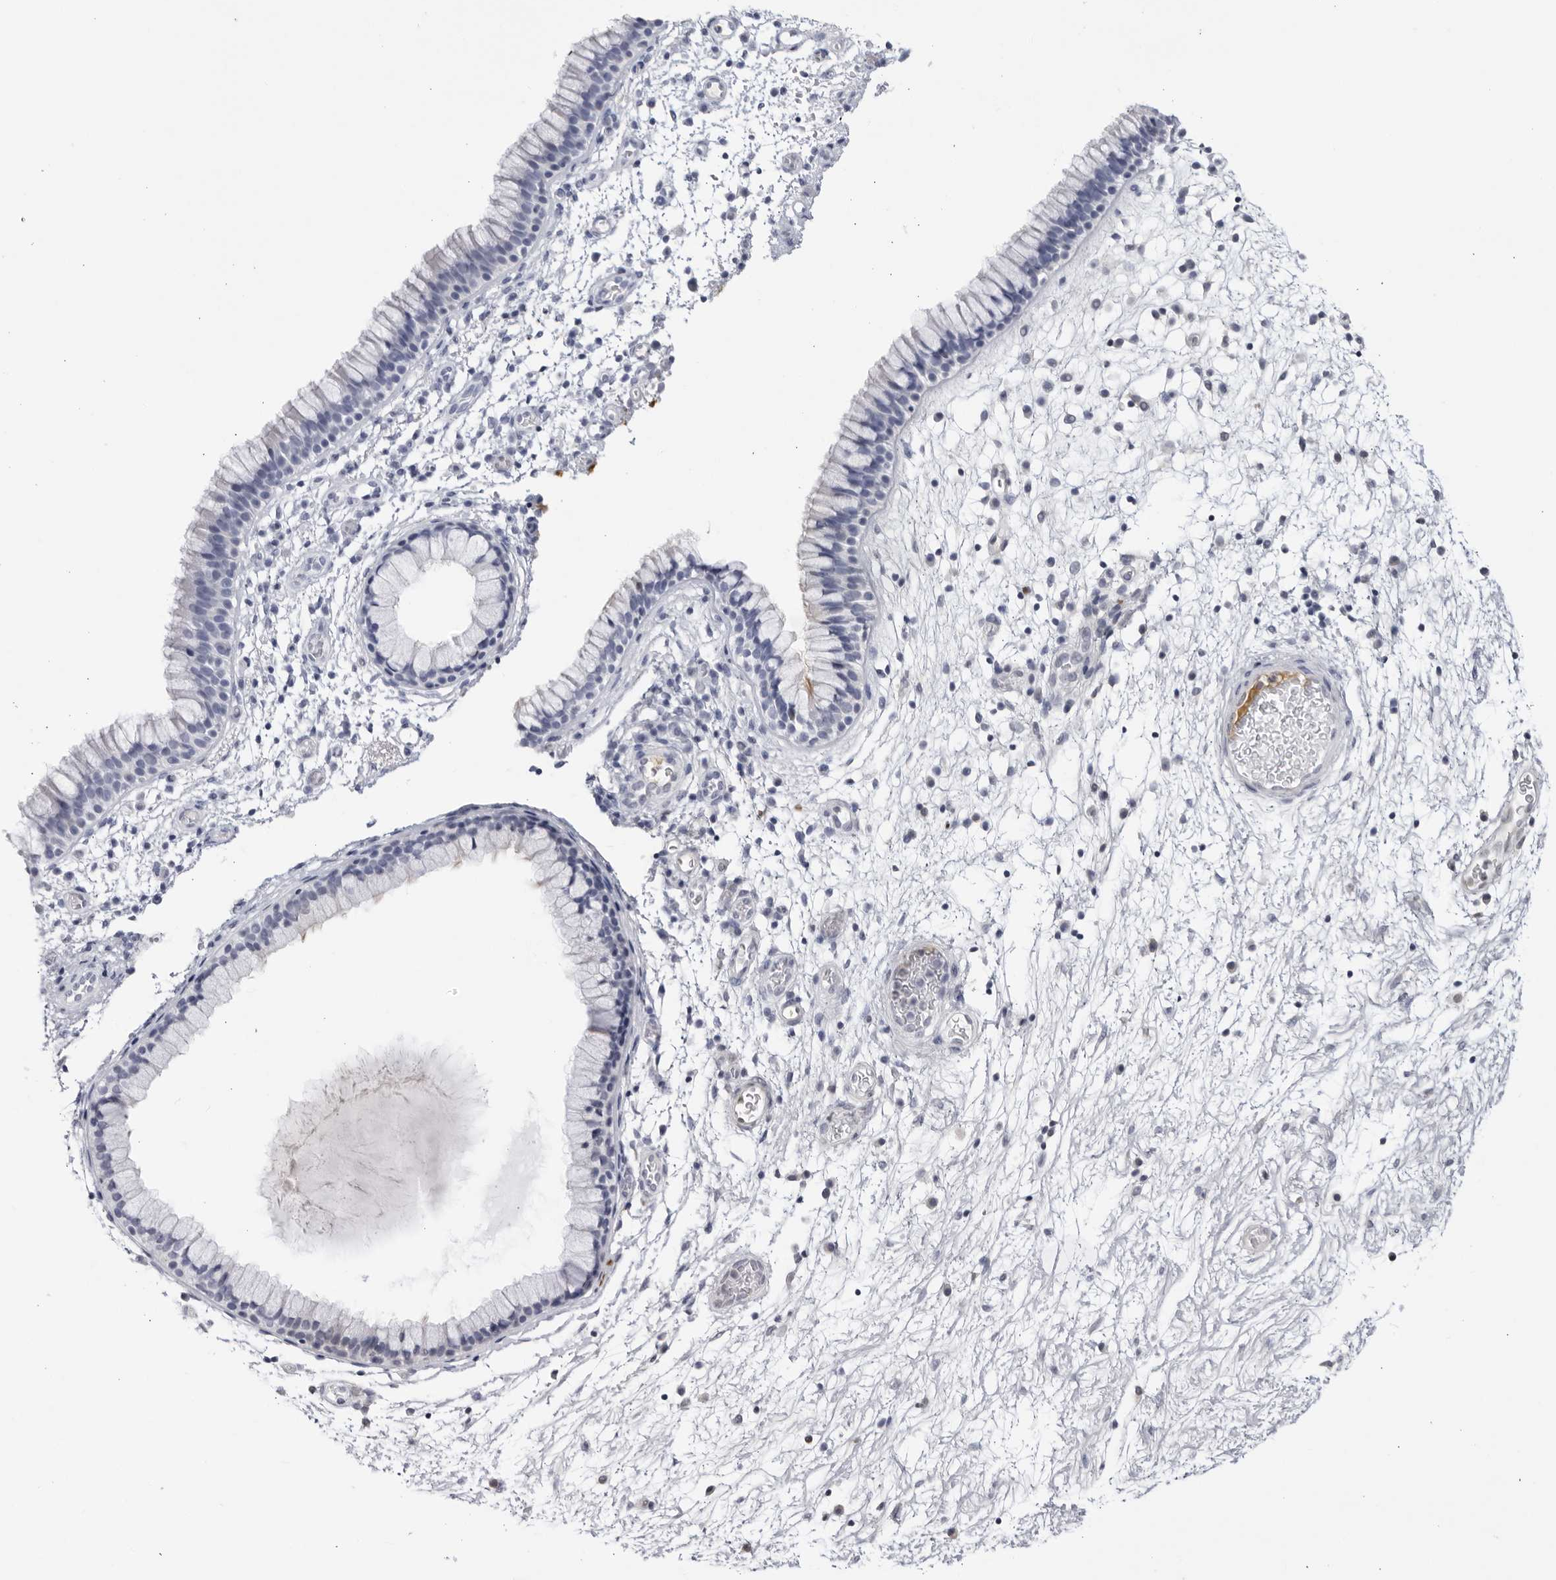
{"staining": {"intensity": "negative", "quantity": "none", "location": "none"}, "tissue": "nasopharynx", "cell_type": "Respiratory epithelial cells", "image_type": "normal", "snomed": [{"axis": "morphology", "description": "Normal tissue, NOS"}, {"axis": "morphology", "description": "Inflammation, NOS"}, {"axis": "topography", "description": "Nasopharynx"}], "caption": "This is a image of immunohistochemistry (IHC) staining of benign nasopharynx, which shows no expression in respiratory epithelial cells.", "gene": "CNBD1", "patient": {"sex": "male", "age": 48}}